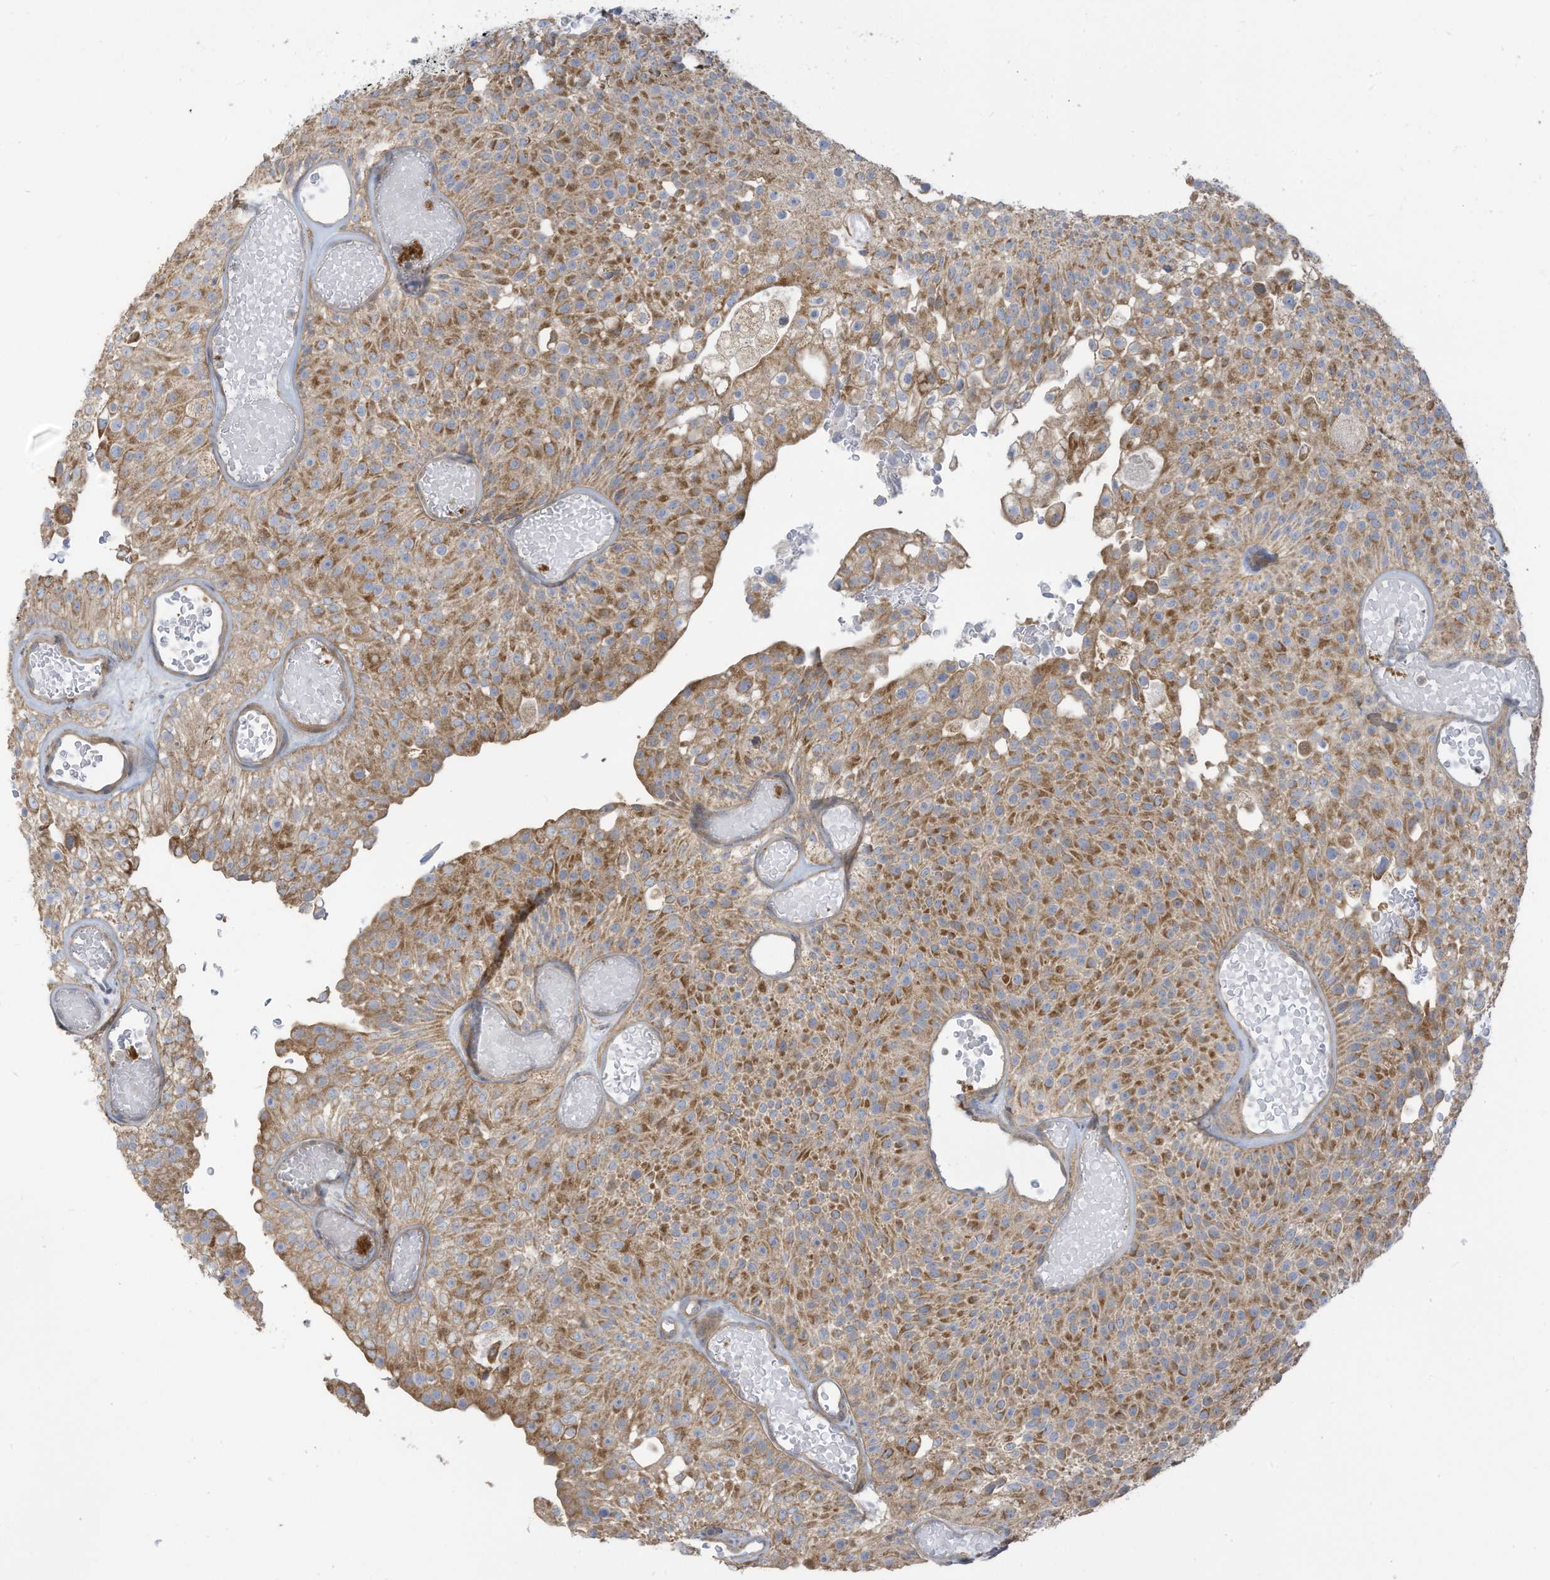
{"staining": {"intensity": "moderate", "quantity": ">75%", "location": "cytoplasmic/membranous"}, "tissue": "urothelial cancer", "cell_type": "Tumor cells", "image_type": "cancer", "snomed": [{"axis": "morphology", "description": "Urothelial carcinoma, Low grade"}, {"axis": "topography", "description": "Urinary bladder"}], "caption": "Tumor cells exhibit medium levels of moderate cytoplasmic/membranous expression in approximately >75% of cells in urothelial cancer.", "gene": "GTPBP2", "patient": {"sex": "male", "age": 78}}